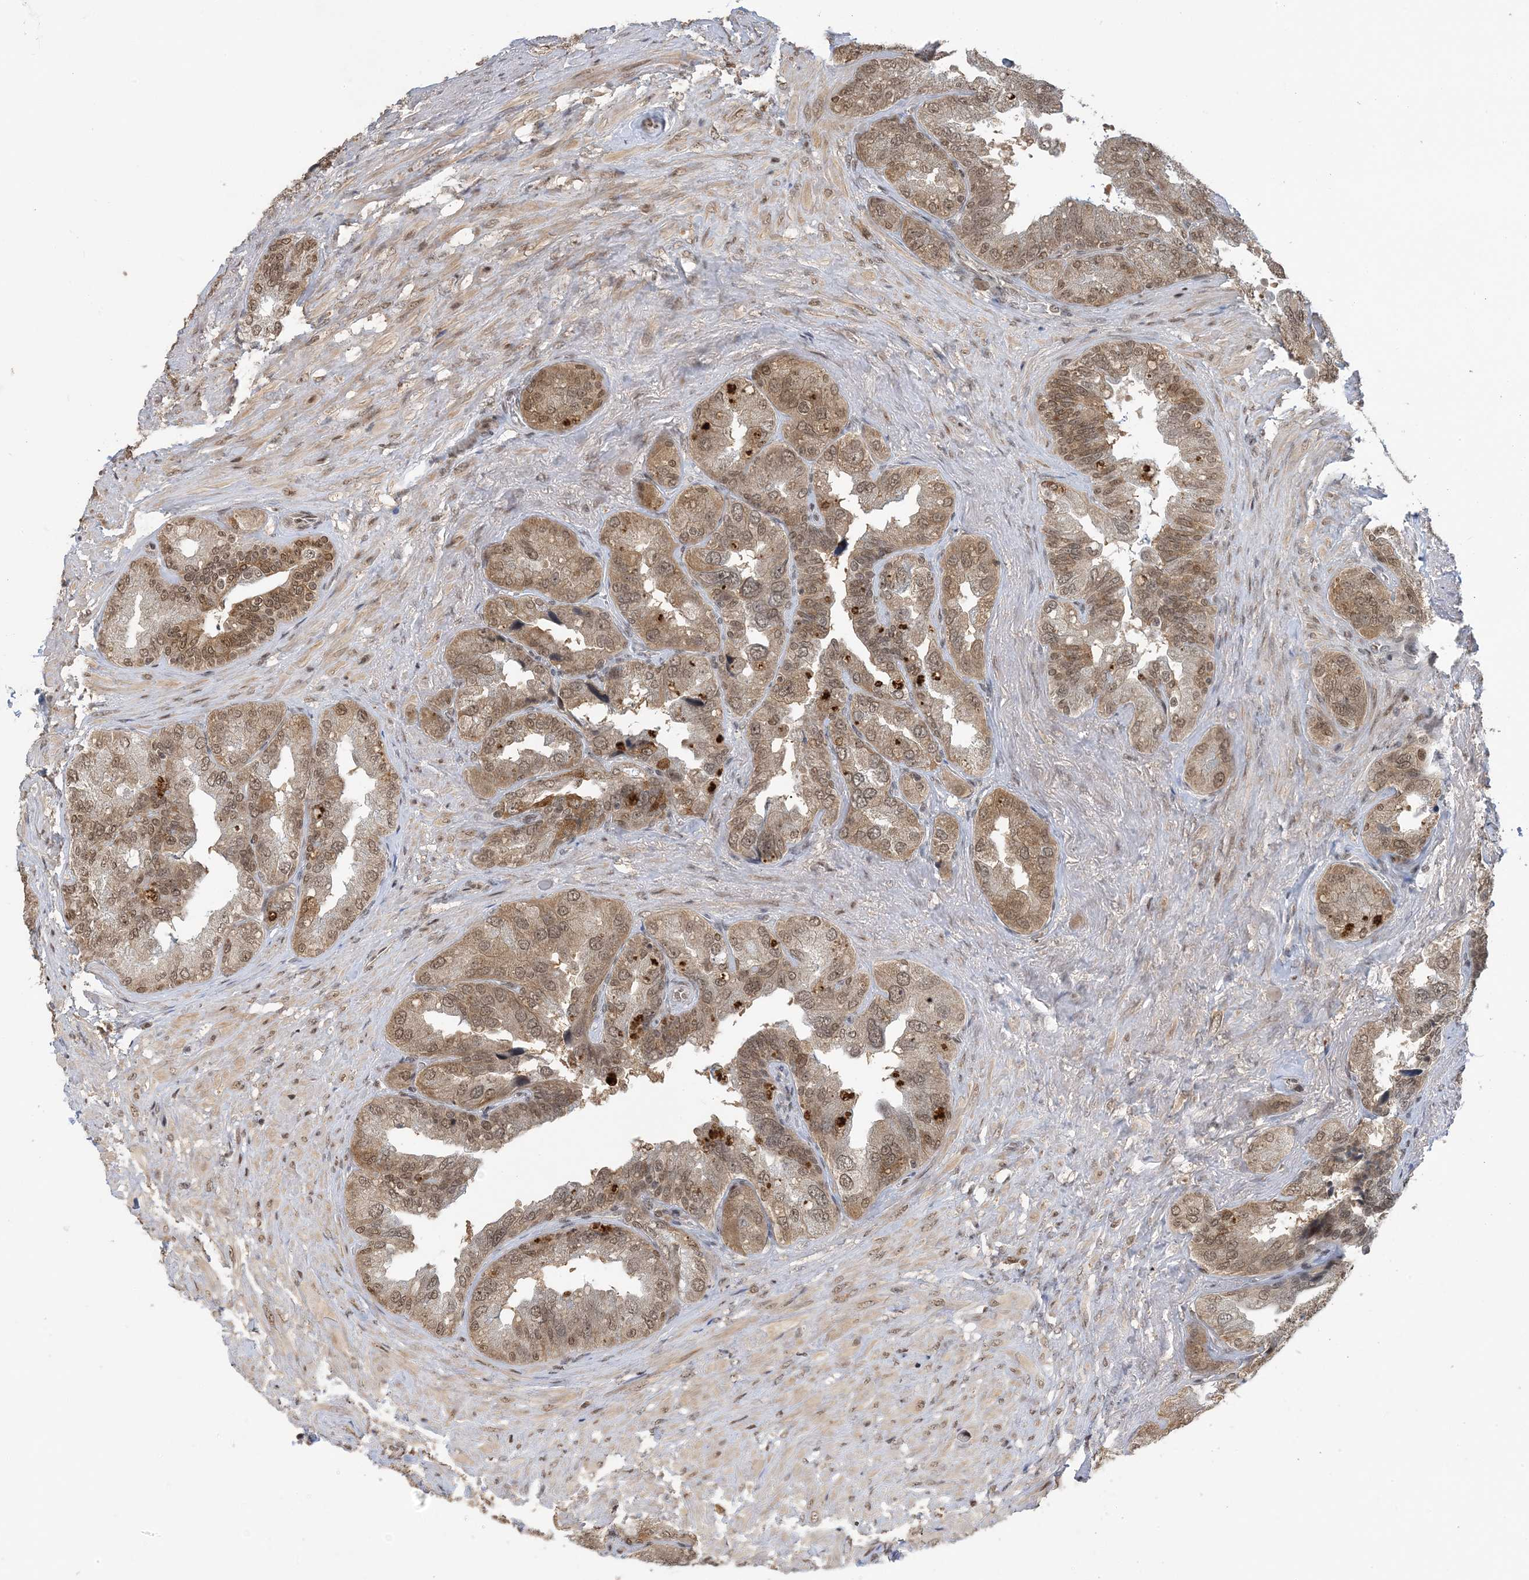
{"staining": {"intensity": "moderate", "quantity": ">75%", "location": "cytoplasmic/membranous,nuclear"}, "tissue": "seminal vesicle", "cell_type": "Glandular cells", "image_type": "normal", "snomed": [{"axis": "morphology", "description": "Normal tissue, NOS"}, {"axis": "topography", "description": "Seminal veicle"}, {"axis": "topography", "description": "Peripheral nerve tissue"}], "caption": "Seminal vesicle stained with DAB immunohistochemistry (IHC) shows medium levels of moderate cytoplasmic/membranous,nuclear expression in approximately >75% of glandular cells.", "gene": "ACYP2", "patient": {"sex": "male", "age": 63}}